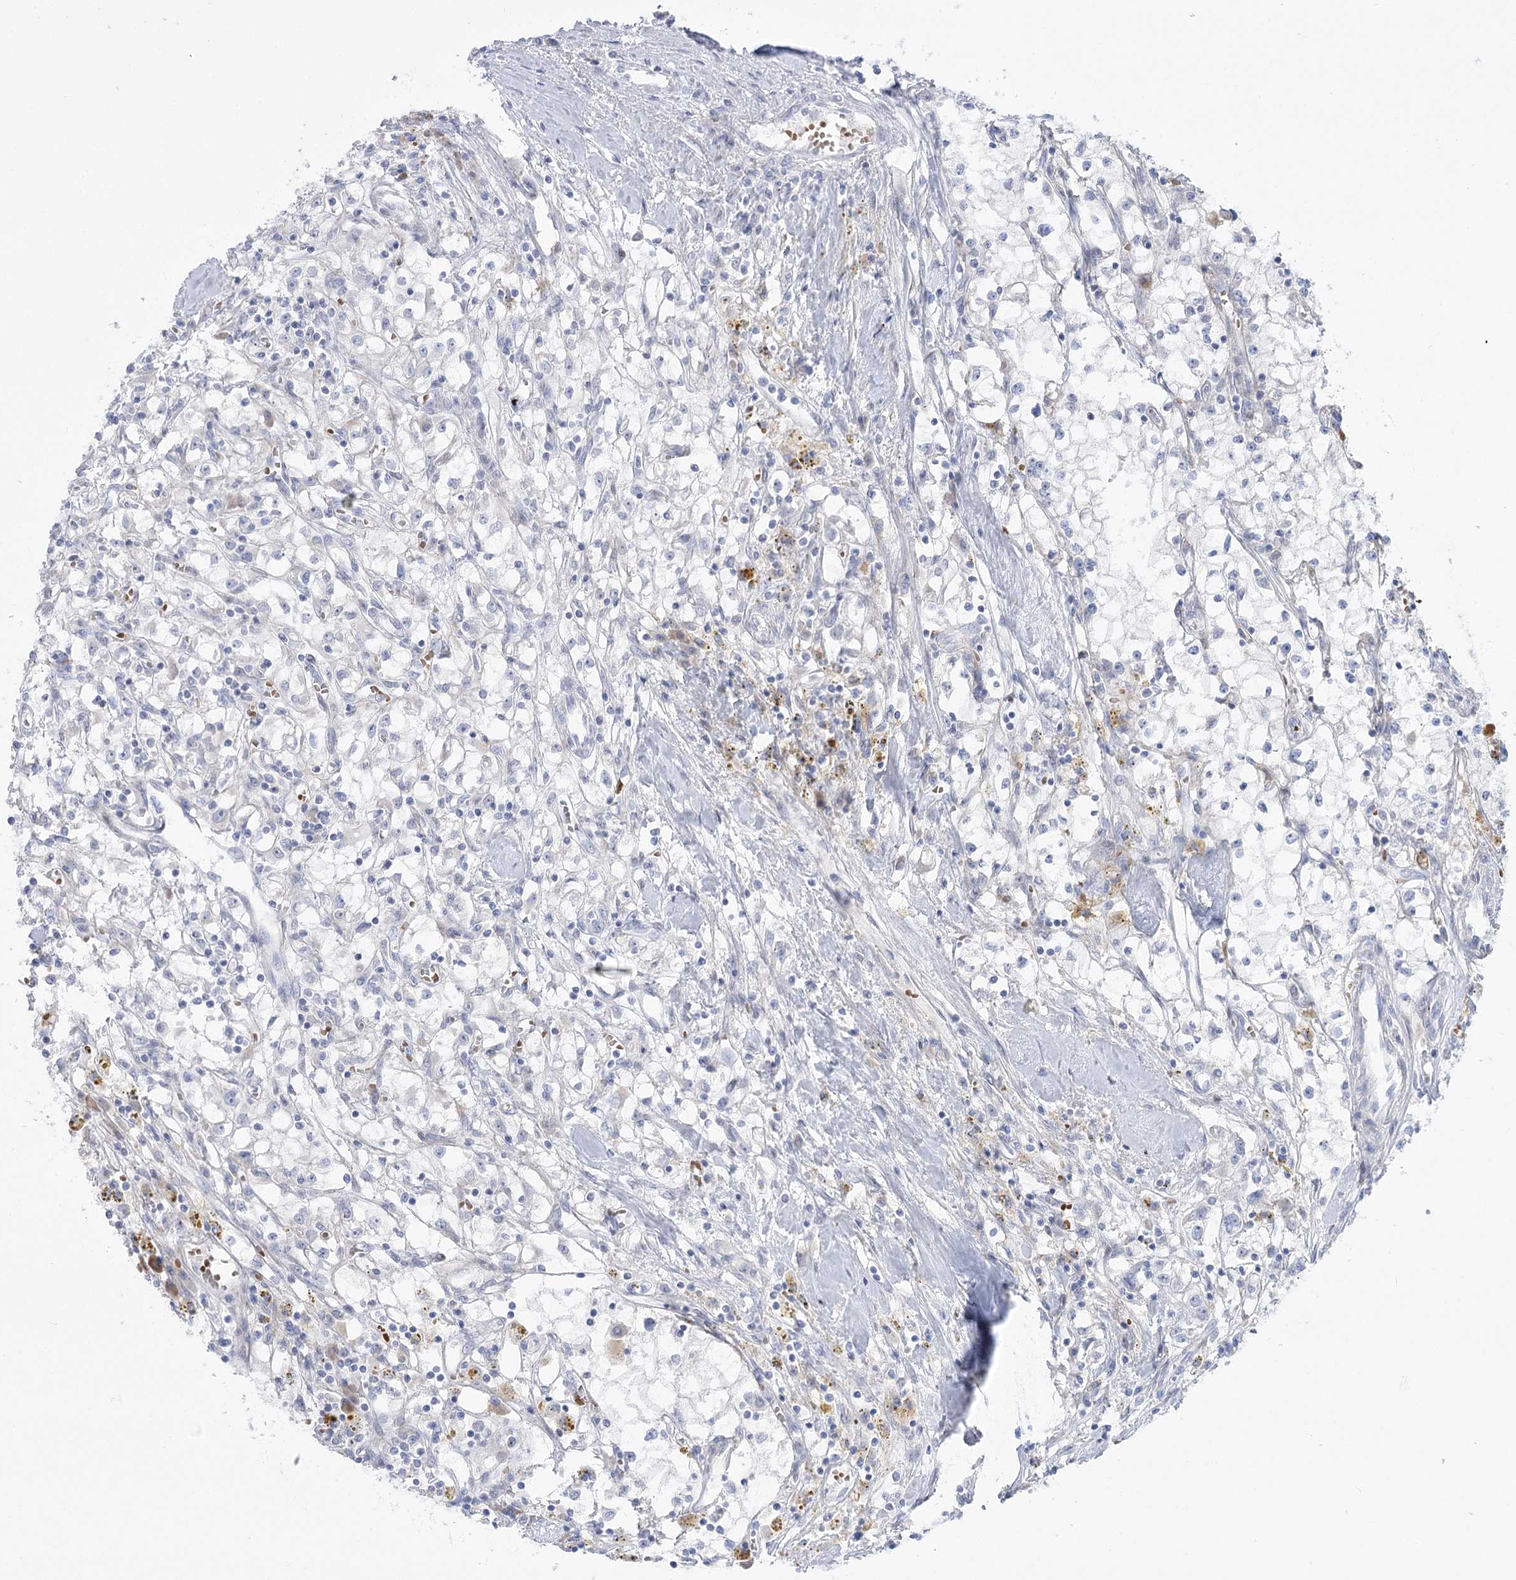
{"staining": {"intensity": "negative", "quantity": "none", "location": "none"}, "tissue": "renal cancer", "cell_type": "Tumor cells", "image_type": "cancer", "snomed": [{"axis": "morphology", "description": "Adenocarcinoma, NOS"}, {"axis": "topography", "description": "Kidney"}], "caption": "The histopathology image exhibits no staining of tumor cells in renal cancer (adenocarcinoma).", "gene": "SIAE", "patient": {"sex": "male", "age": 56}}